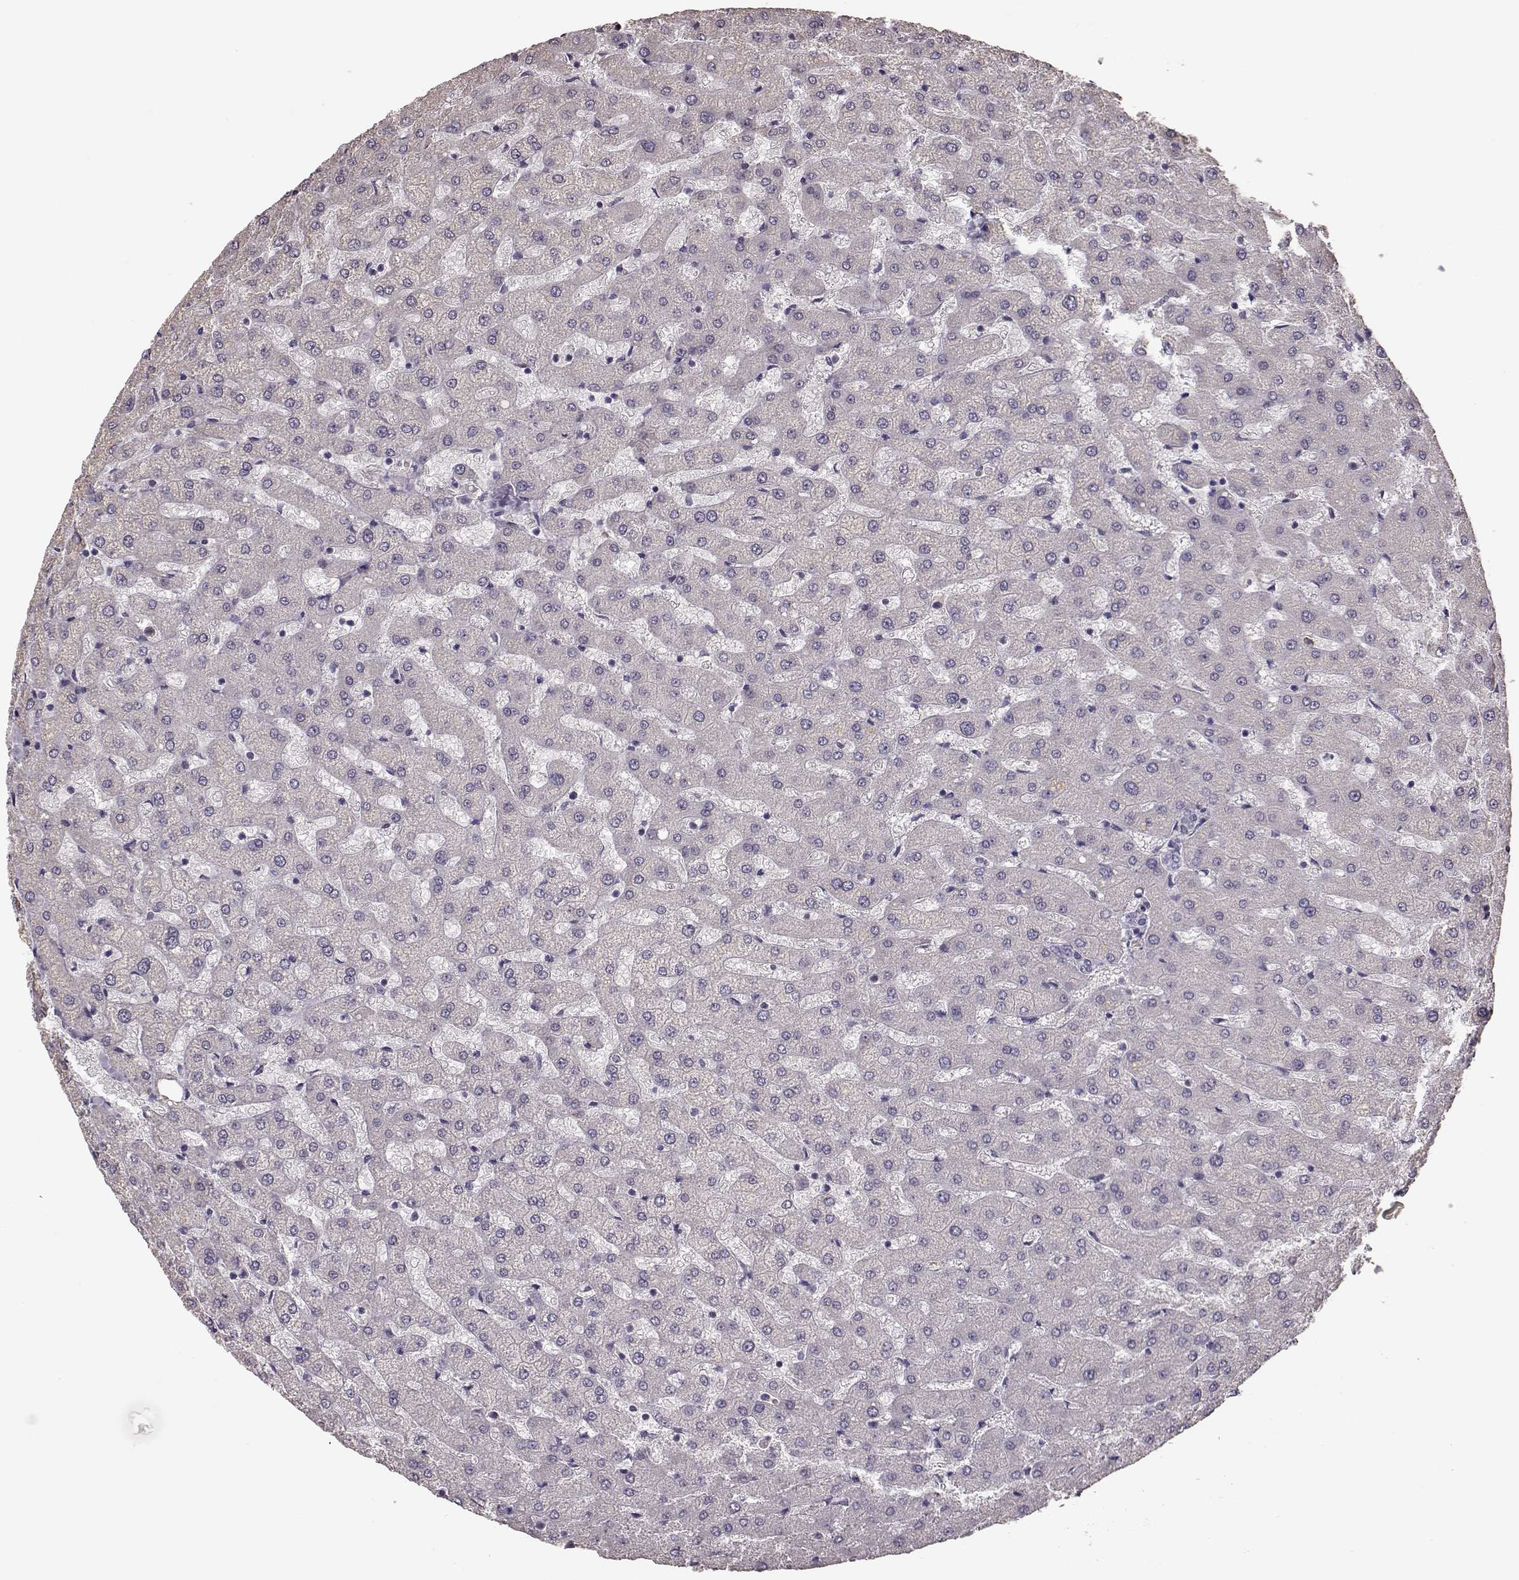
{"staining": {"intensity": "negative", "quantity": "none", "location": "none"}, "tissue": "liver", "cell_type": "Cholangiocytes", "image_type": "normal", "snomed": [{"axis": "morphology", "description": "Normal tissue, NOS"}, {"axis": "topography", "description": "Liver"}], "caption": "Histopathology image shows no protein staining in cholangiocytes of normal liver.", "gene": "GPR50", "patient": {"sex": "female", "age": 50}}